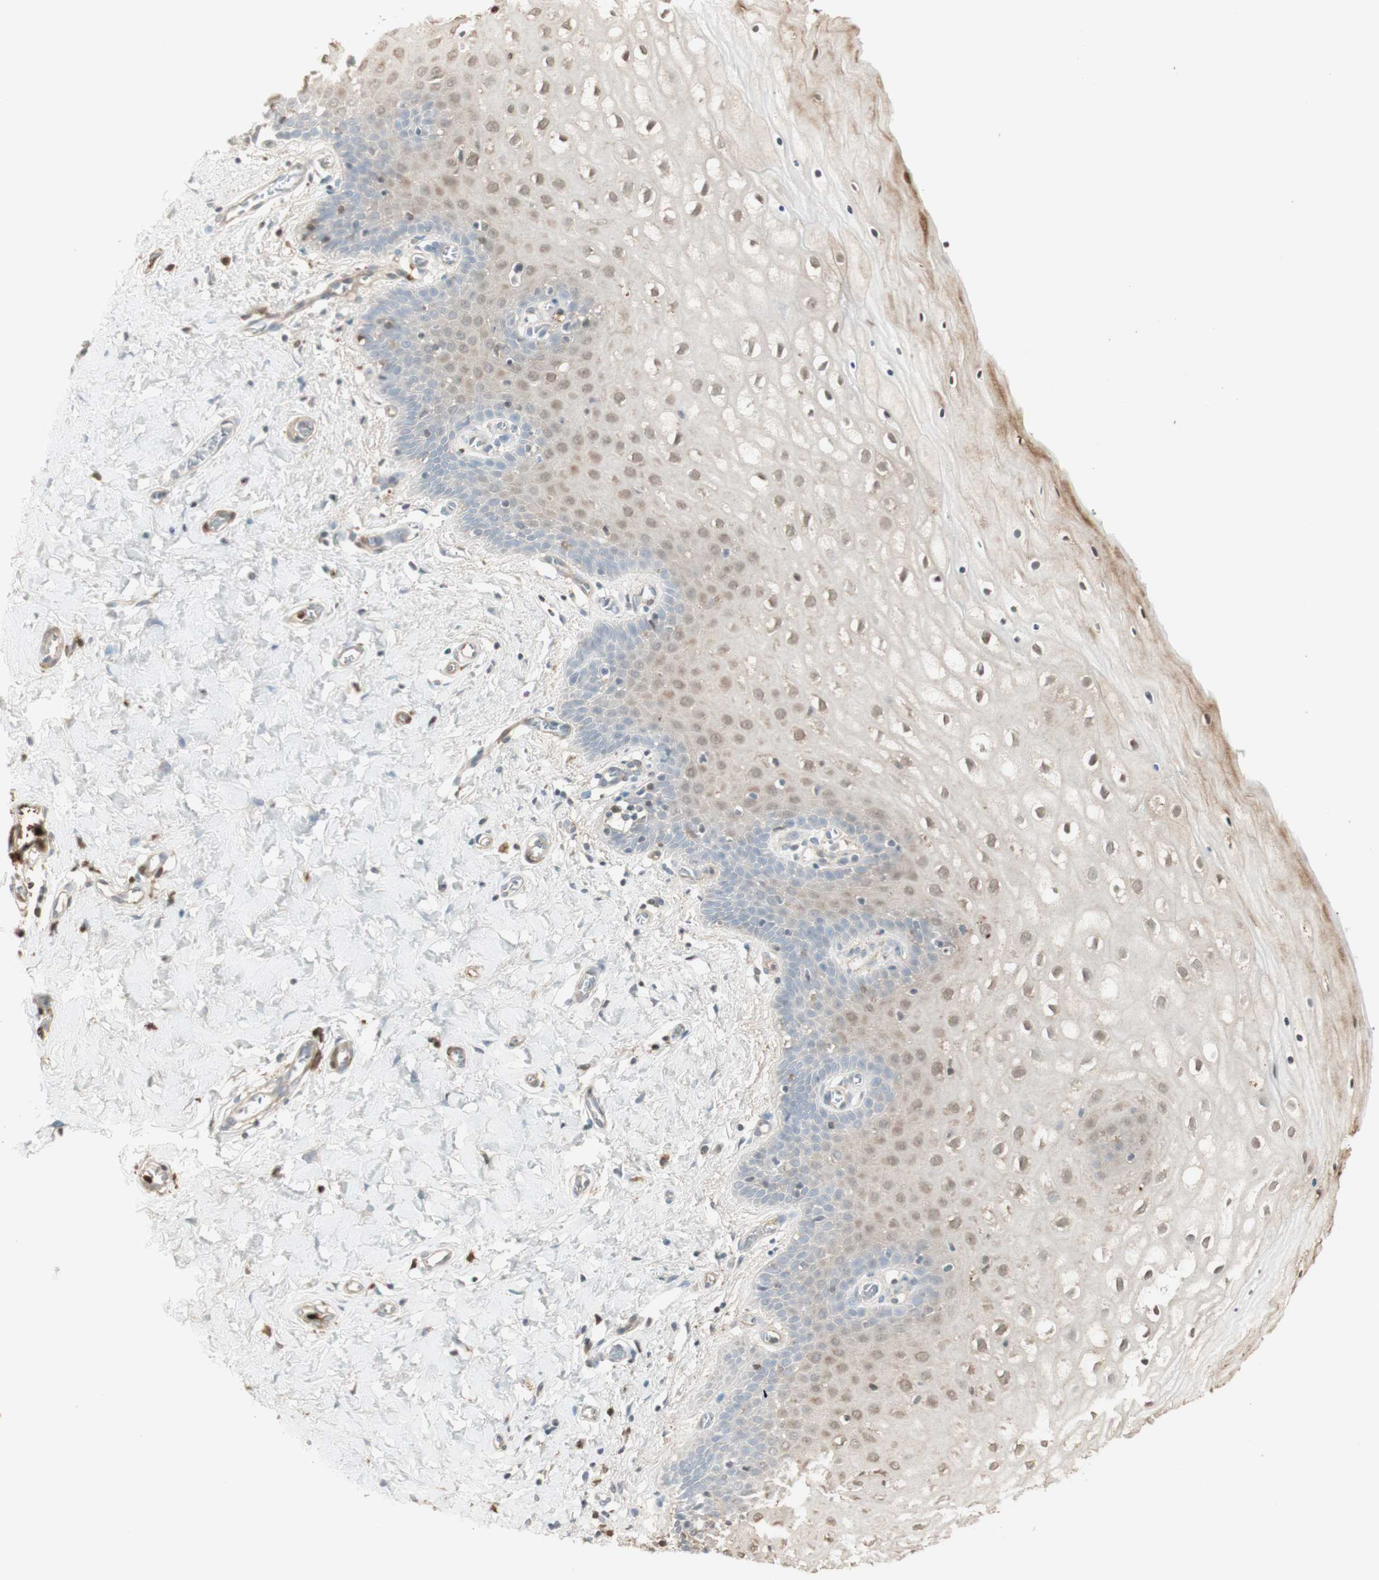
{"staining": {"intensity": "weak", "quantity": "<25%", "location": "cytoplasmic/membranous"}, "tissue": "cervix", "cell_type": "Glandular cells", "image_type": "normal", "snomed": [{"axis": "morphology", "description": "Normal tissue, NOS"}, {"axis": "topography", "description": "Cervix"}], "caption": "This is a histopathology image of immunohistochemistry (IHC) staining of benign cervix, which shows no positivity in glandular cells.", "gene": "NID1", "patient": {"sex": "female", "age": 55}}